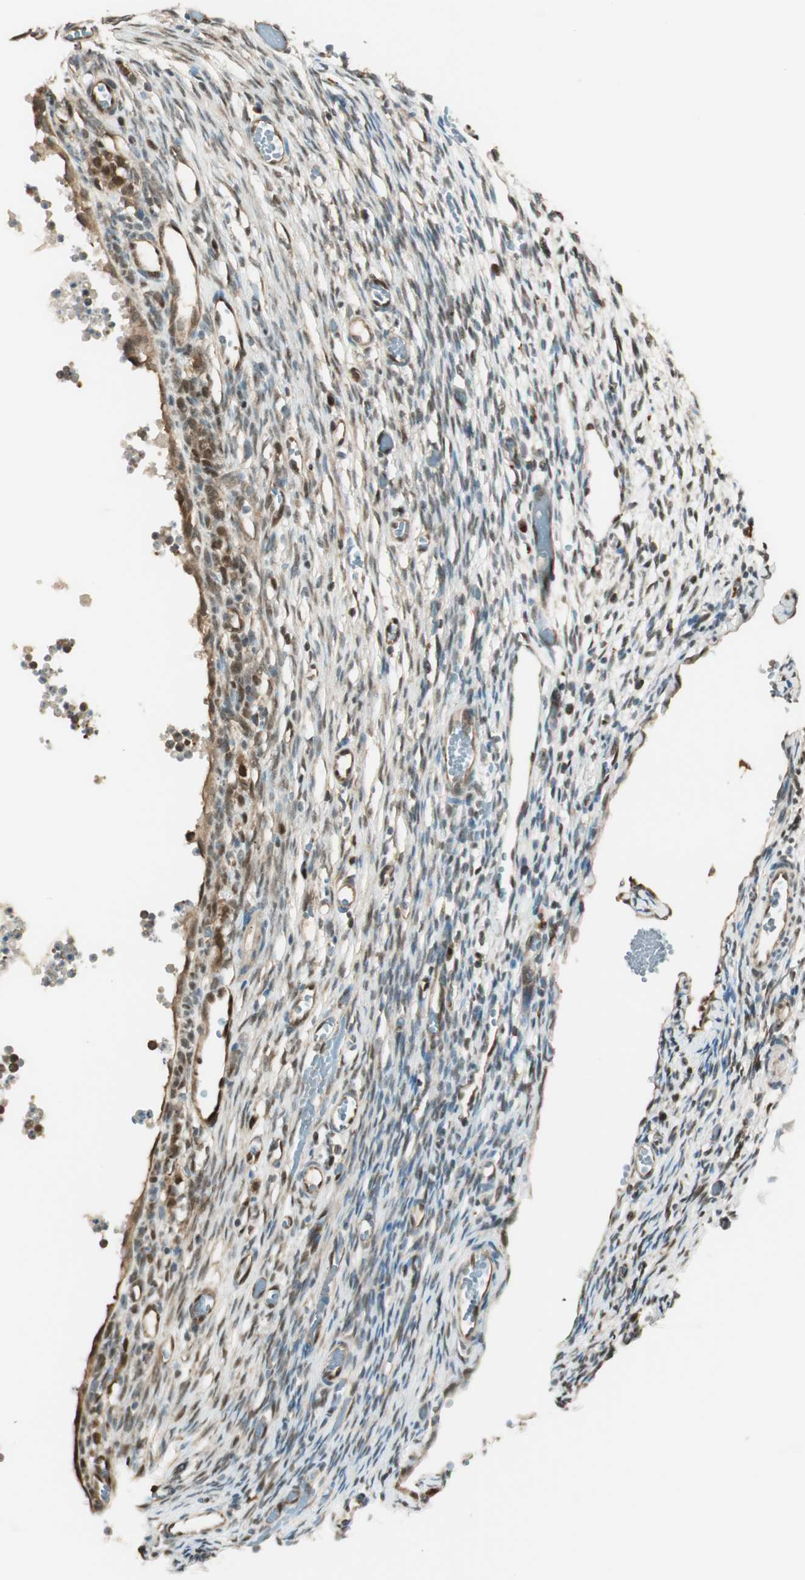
{"staining": {"intensity": "moderate", "quantity": ">75%", "location": "cytoplasmic/membranous,nuclear"}, "tissue": "ovary", "cell_type": "Ovarian stroma cells", "image_type": "normal", "snomed": [{"axis": "morphology", "description": "Normal tissue, NOS"}, {"axis": "topography", "description": "Ovary"}], "caption": "Ovarian stroma cells display moderate cytoplasmic/membranous,nuclear expression in about >75% of cells in normal ovary.", "gene": "ENSG00000268870", "patient": {"sex": "female", "age": 35}}